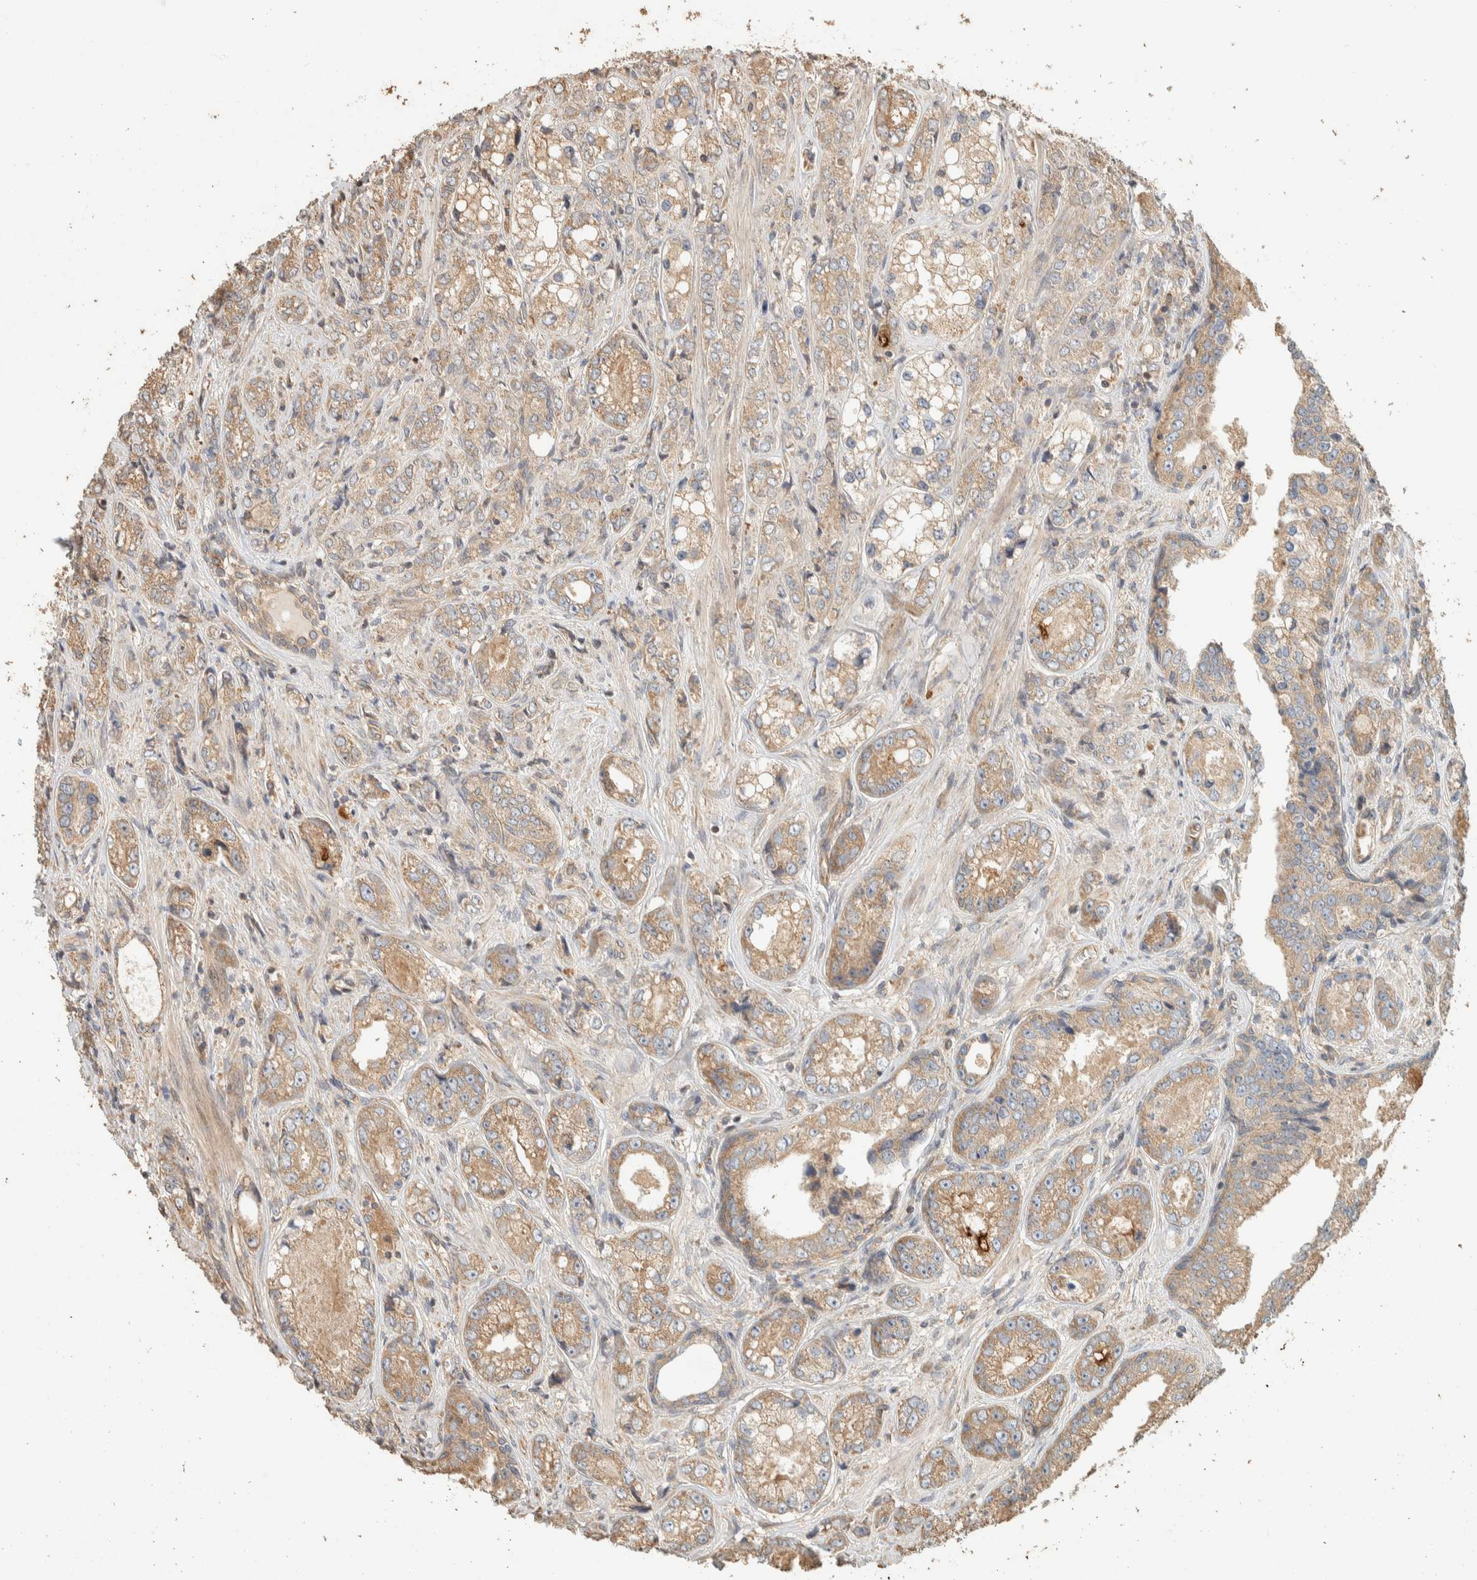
{"staining": {"intensity": "moderate", "quantity": "25%-75%", "location": "cytoplasmic/membranous"}, "tissue": "prostate cancer", "cell_type": "Tumor cells", "image_type": "cancer", "snomed": [{"axis": "morphology", "description": "Adenocarcinoma, High grade"}, {"axis": "topography", "description": "Prostate"}], "caption": "Immunohistochemistry micrograph of neoplastic tissue: adenocarcinoma (high-grade) (prostate) stained using IHC reveals medium levels of moderate protein expression localized specifically in the cytoplasmic/membranous of tumor cells, appearing as a cytoplasmic/membranous brown color.", "gene": "EXOC7", "patient": {"sex": "male", "age": 61}}